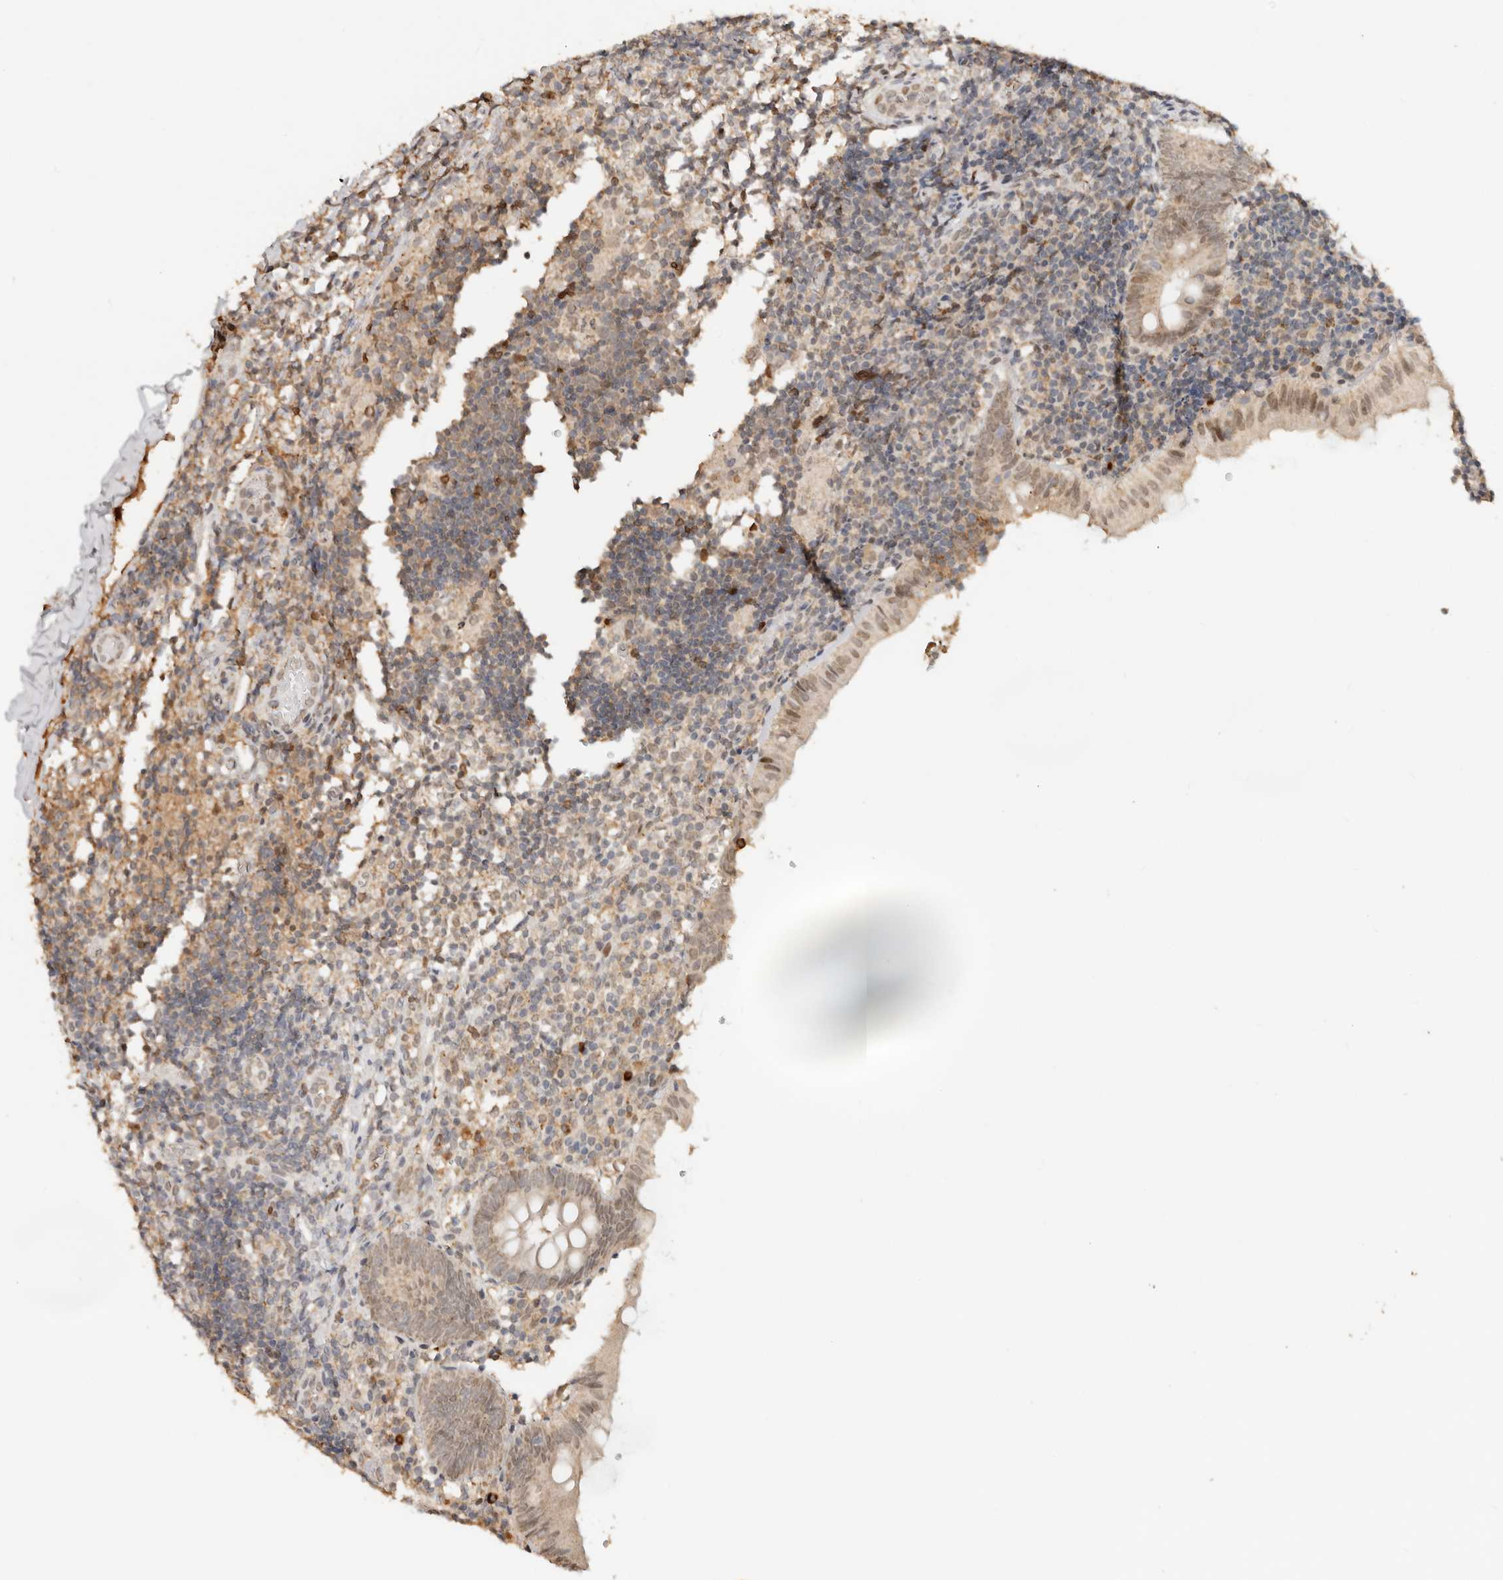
{"staining": {"intensity": "moderate", "quantity": "<25%", "location": "nuclear"}, "tissue": "appendix", "cell_type": "Glandular cells", "image_type": "normal", "snomed": [{"axis": "morphology", "description": "Normal tissue, NOS"}, {"axis": "topography", "description": "Appendix"}], "caption": "About <25% of glandular cells in benign human appendix show moderate nuclear protein expression as visualized by brown immunohistochemical staining.", "gene": "NPAS2", "patient": {"sex": "male", "age": 8}}